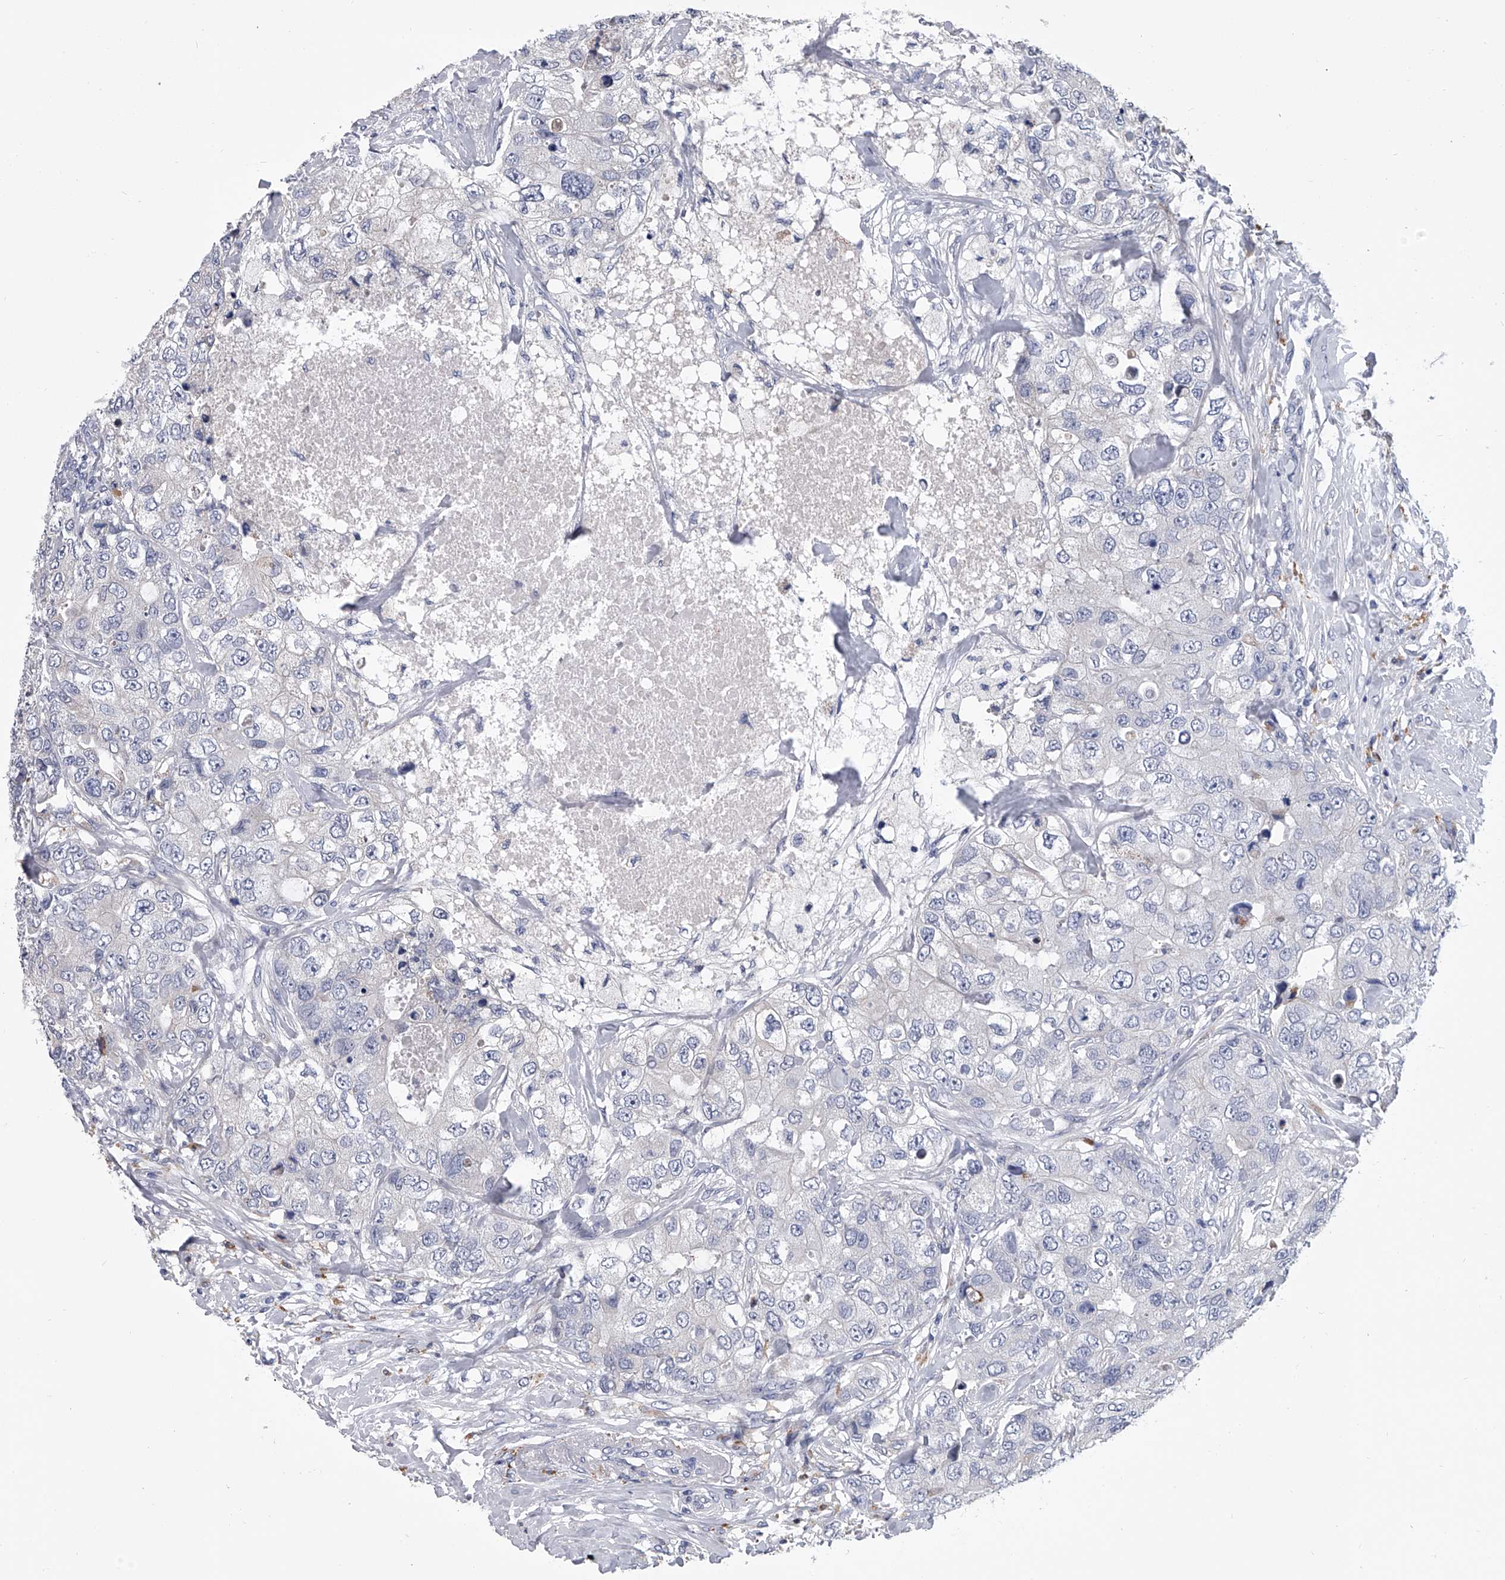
{"staining": {"intensity": "negative", "quantity": "none", "location": "none"}, "tissue": "breast cancer", "cell_type": "Tumor cells", "image_type": "cancer", "snomed": [{"axis": "morphology", "description": "Duct carcinoma"}, {"axis": "topography", "description": "Breast"}], "caption": "High power microscopy histopathology image of an immunohistochemistry image of breast infiltrating ductal carcinoma, revealing no significant staining in tumor cells. The staining was performed using DAB to visualize the protein expression in brown, while the nuclei were stained in blue with hematoxylin (Magnification: 20x).", "gene": "TRIM8", "patient": {"sex": "female", "age": 62}}